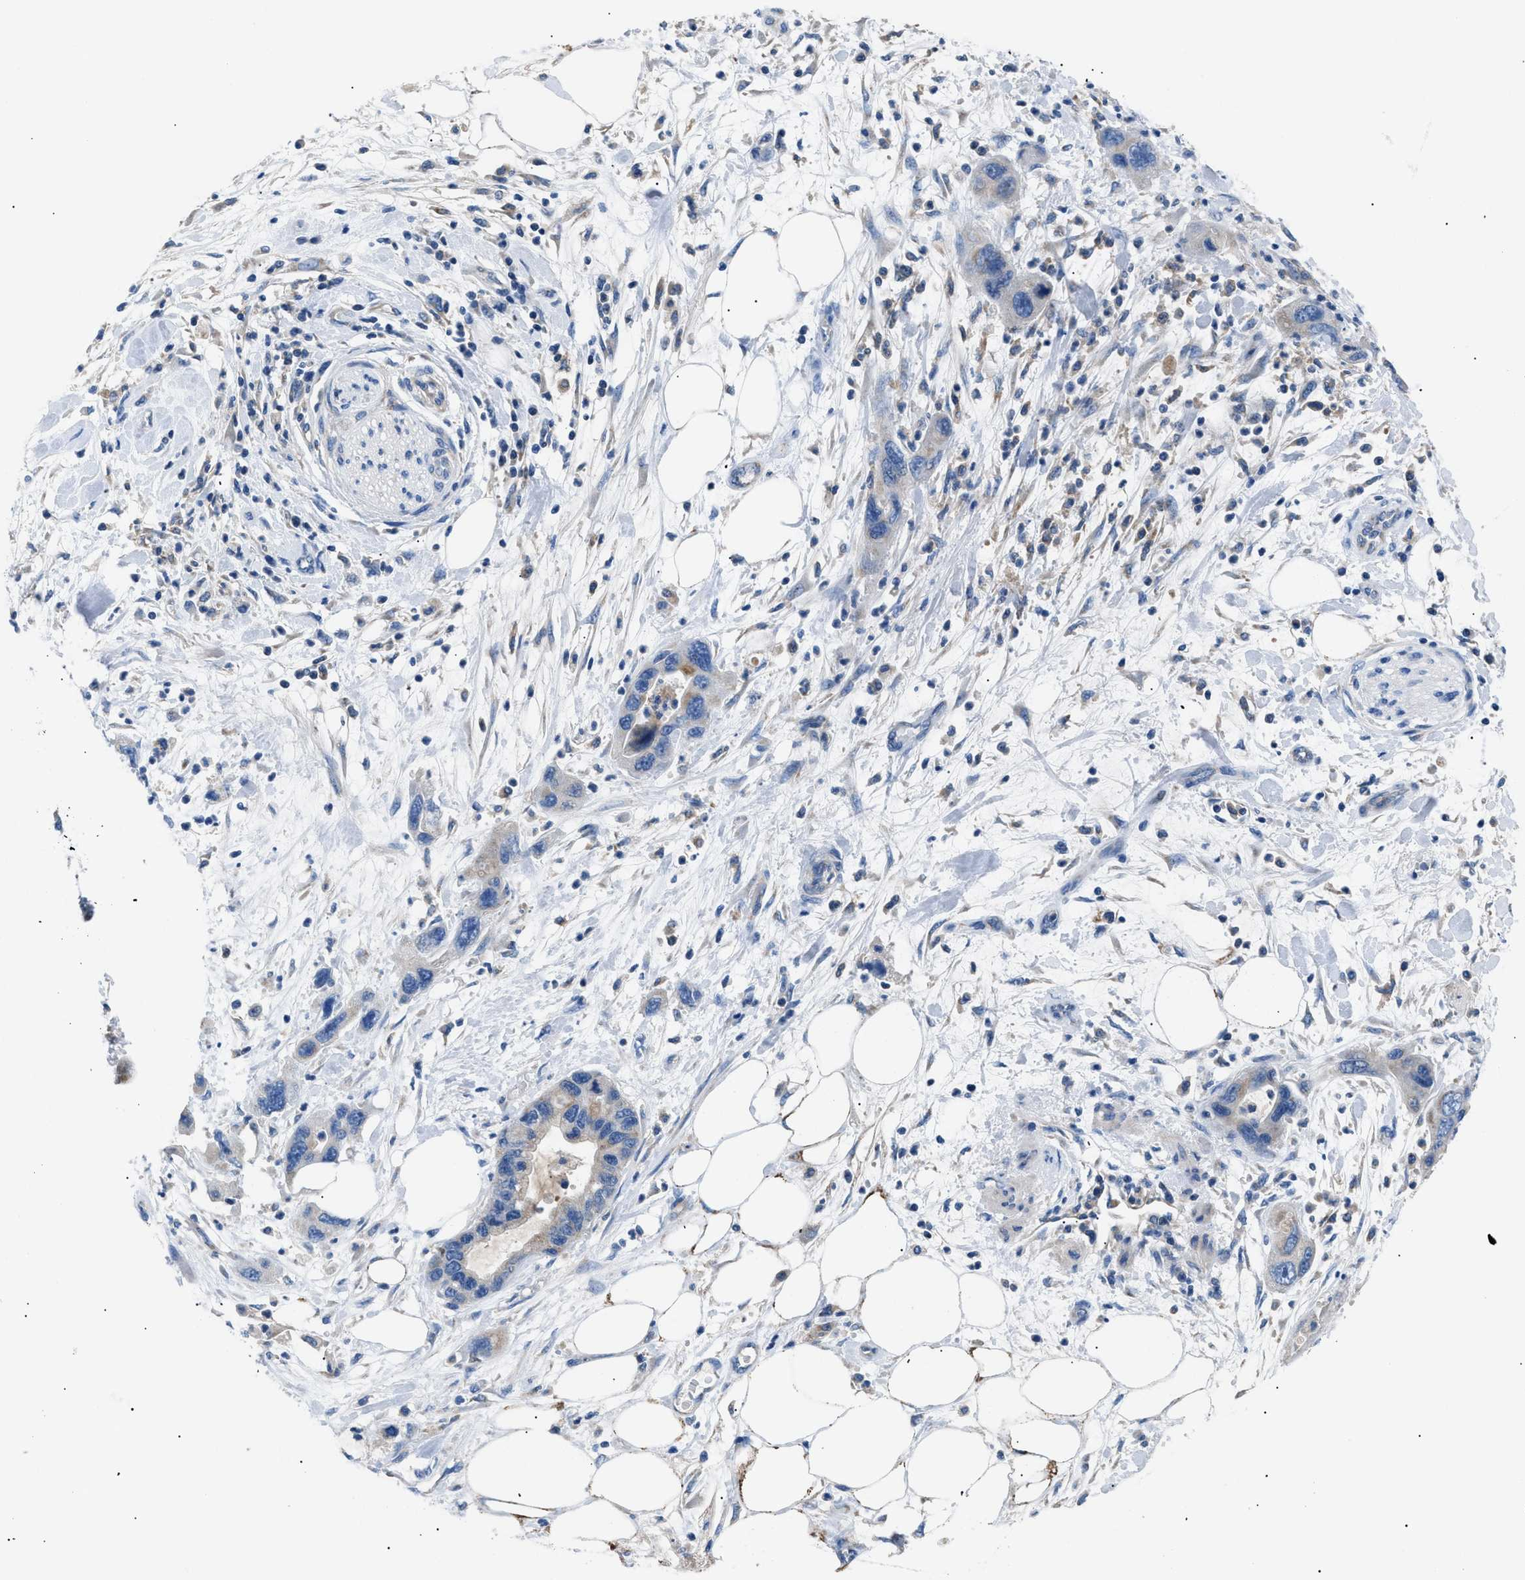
{"staining": {"intensity": "weak", "quantity": "25%-75%", "location": "cytoplasmic/membranous"}, "tissue": "pancreatic cancer", "cell_type": "Tumor cells", "image_type": "cancer", "snomed": [{"axis": "morphology", "description": "Normal tissue, NOS"}, {"axis": "morphology", "description": "Adenocarcinoma, NOS"}, {"axis": "topography", "description": "Pancreas"}], "caption": "This micrograph demonstrates immunohistochemistry staining of pancreatic cancer (adenocarcinoma), with low weak cytoplasmic/membranous expression in about 25%-75% of tumor cells.", "gene": "ILDR1", "patient": {"sex": "female", "age": 71}}